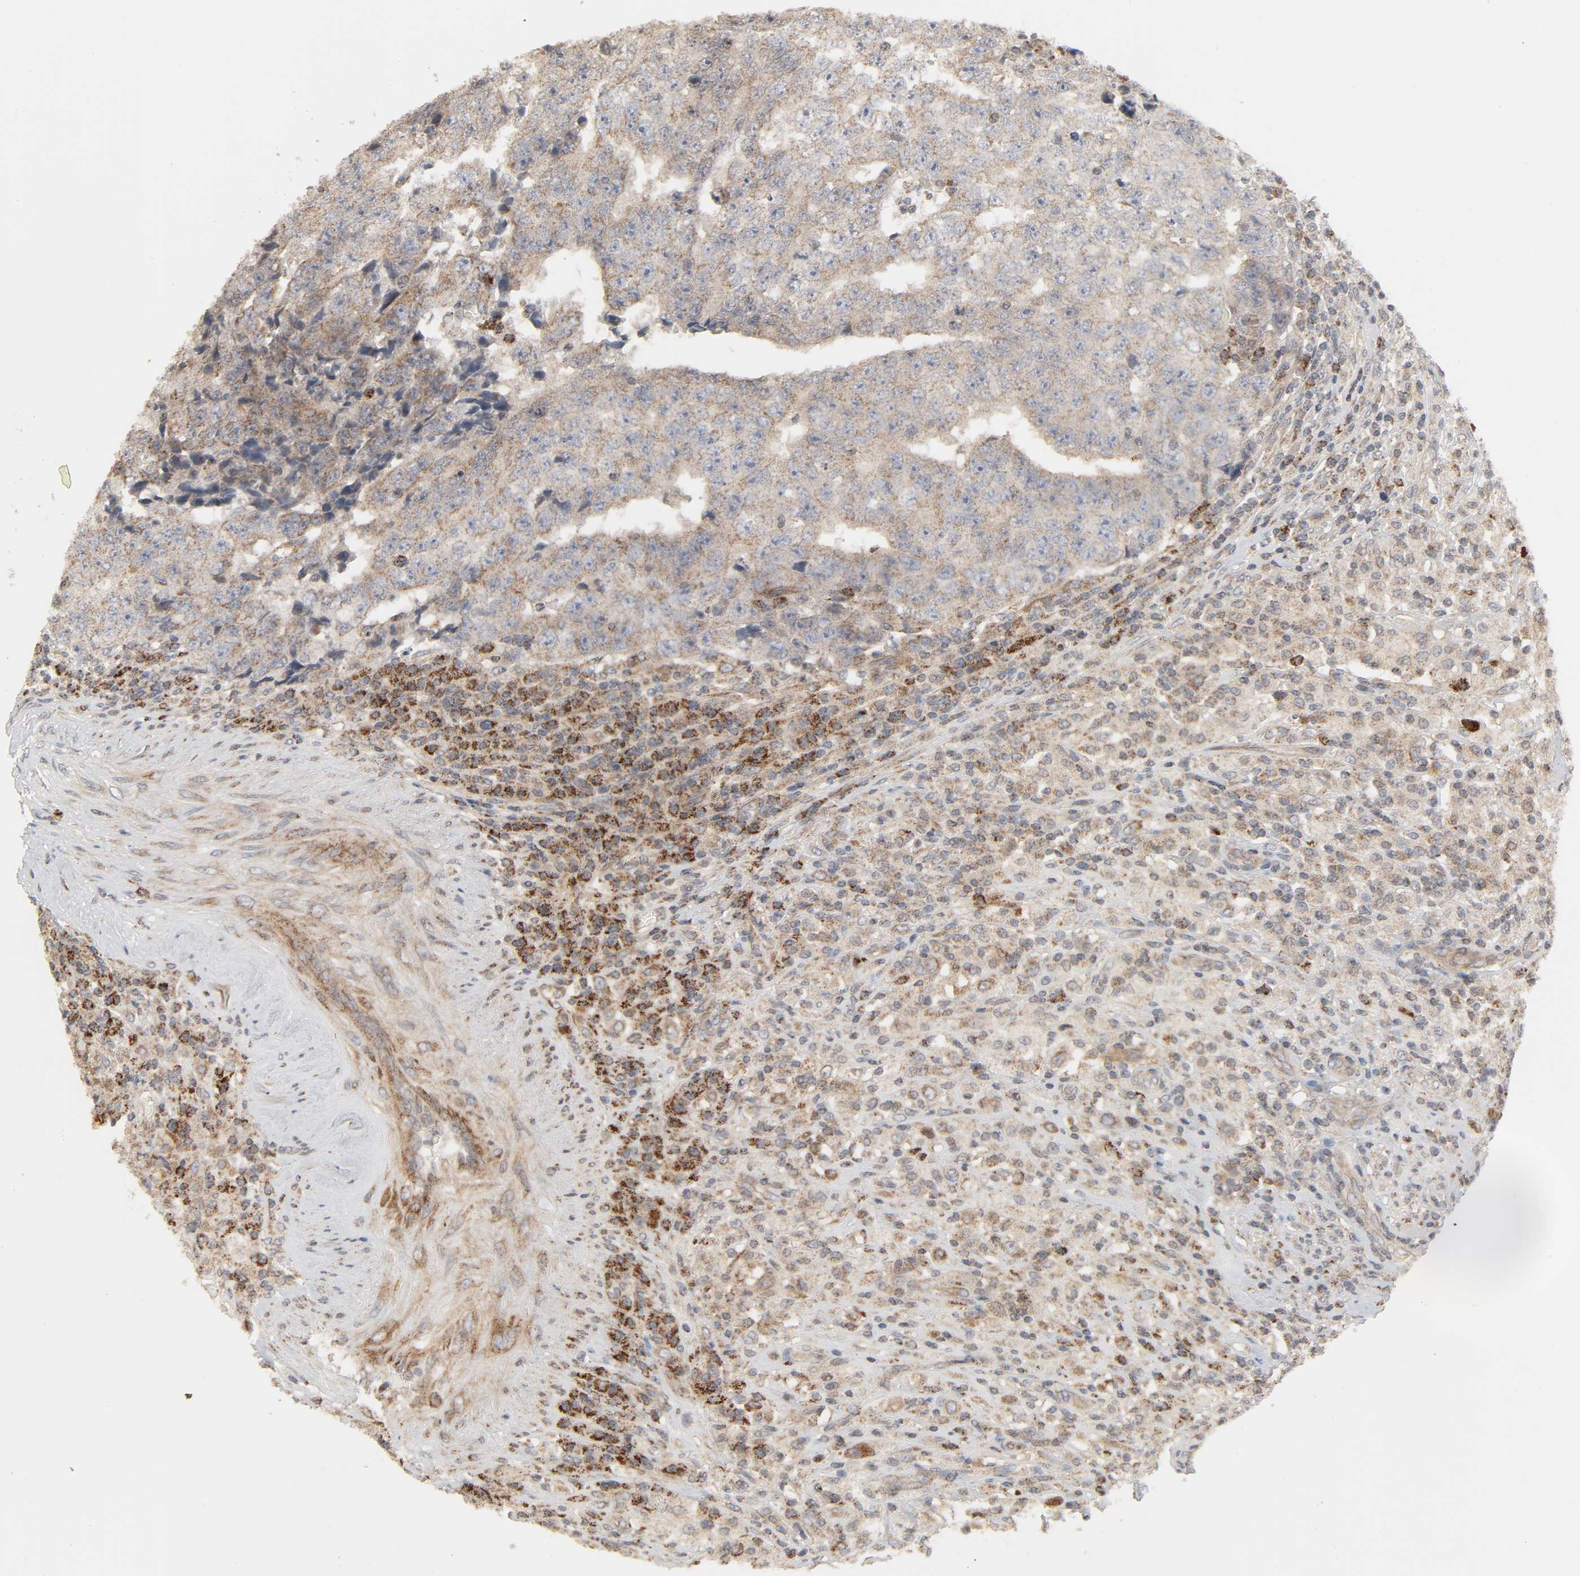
{"staining": {"intensity": "weak", "quantity": ">75%", "location": "cytoplasmic/membranous"}, "tissue": "testis cancer", "cell_type": "Tumor cells", "image_type": "cancer", "snomed": [{"axis": "morphology", "description": "Necrosis, NOS"}, {"axis": "morphology", "description": "Carcinoma, Embryonal, NOS"}, {"axis": "topography", "description": "Testis"}], "caption": "Protein staining of embryonal carcinoma (testis) tissue displays weak cytoplasmic/membranous positivity in approximately >75% of tumor cells.", "gene": "CLEC4E", "patient": {"sex": "male", "age": 19}}